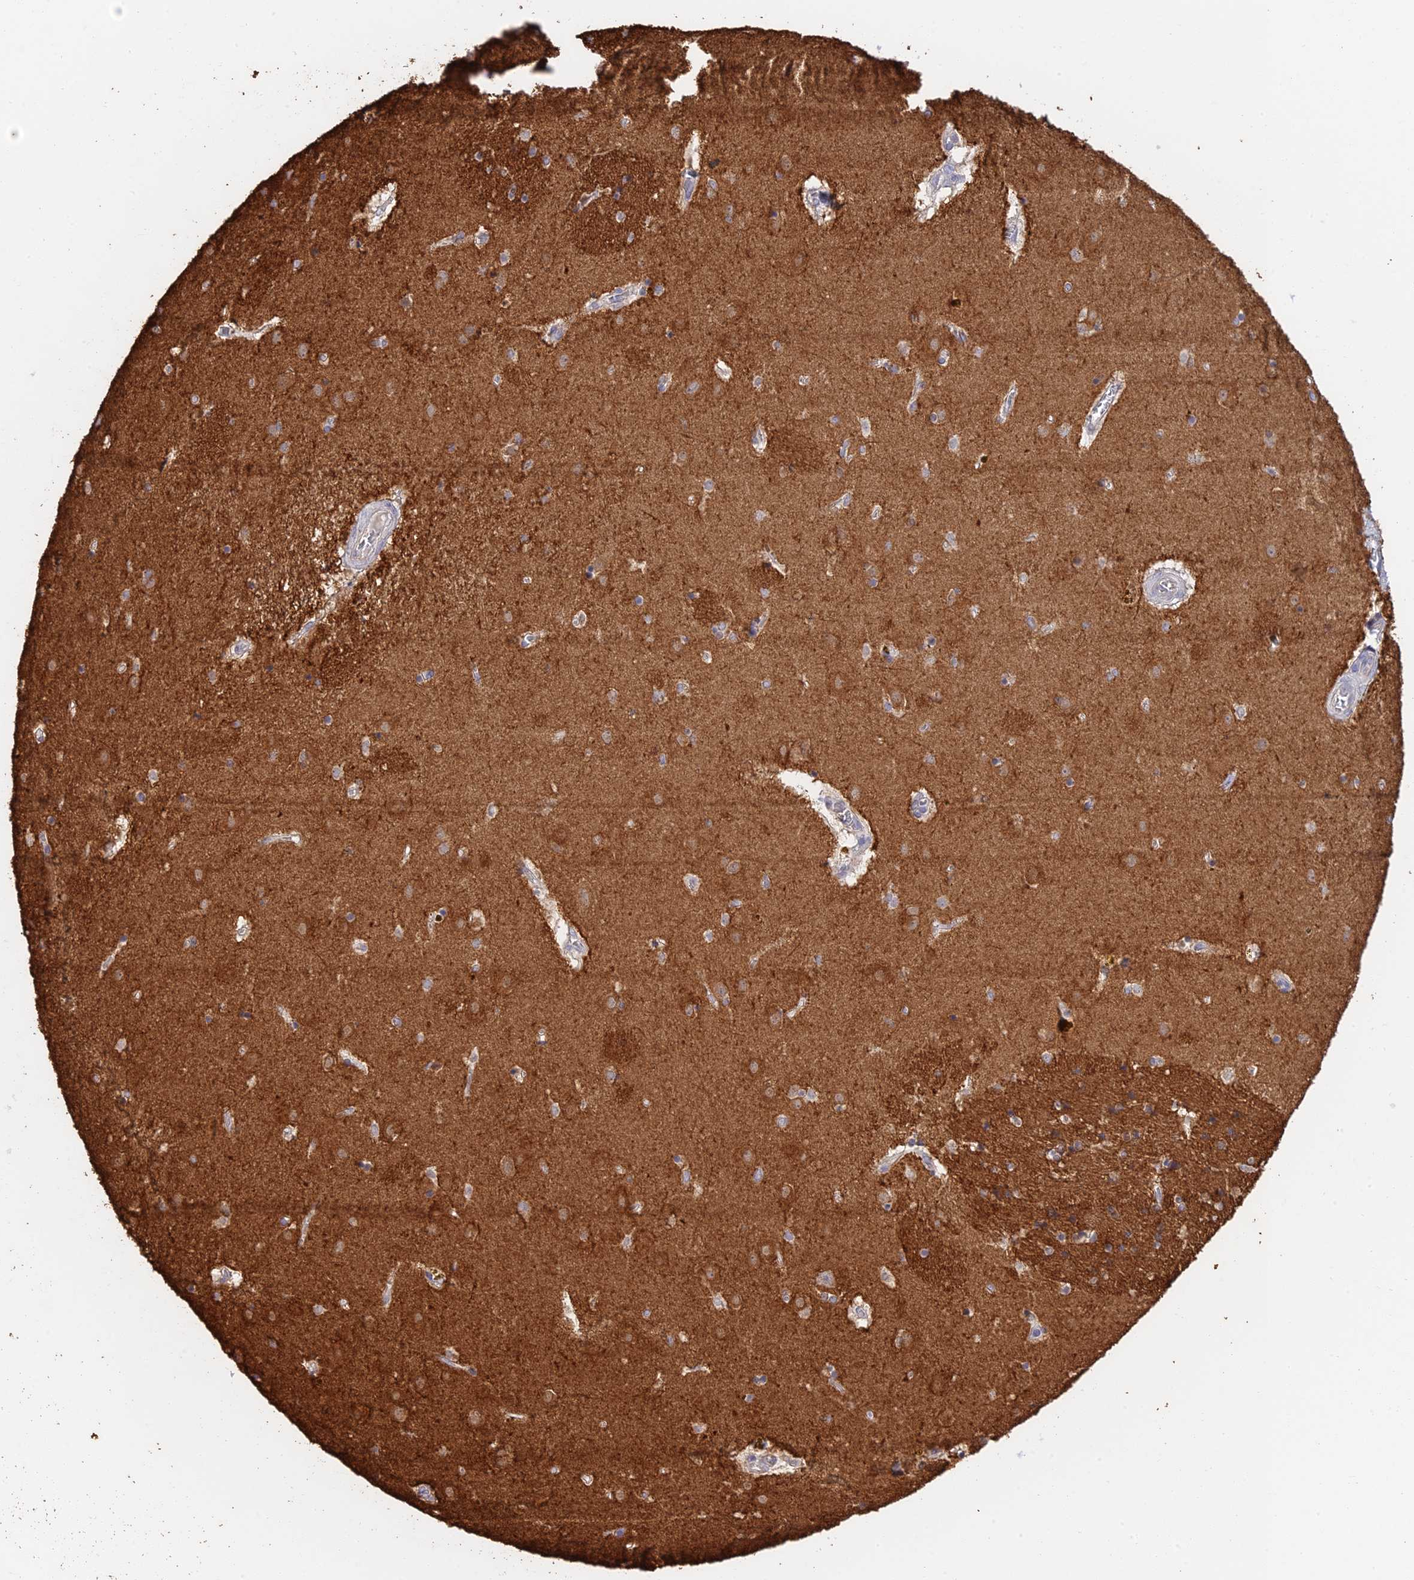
{"staining": {"intensity": "strong", "quantity": "<25%", "location": "cytoplasmic/membranous"}, "tissue": "caudate", "cell_type": "Glial cells", "image_type": "normal", "snomed": [{"axis": "morphology", "description": "Normal tissue, NOS"}, {"axis": "topography", "description": "Lateral ventricle wall"}], "caption": "IHC histopathology image of benign caudate: caudate stained using IHC demonstrates medium levels of strong protein expression localized specifically in the cytoplasmic/membranous of glial cells, appearing as a cytoplasmic/membranous brown color.", "gene": "WBP11", "patient": {"sex": "male", "age": 70}}